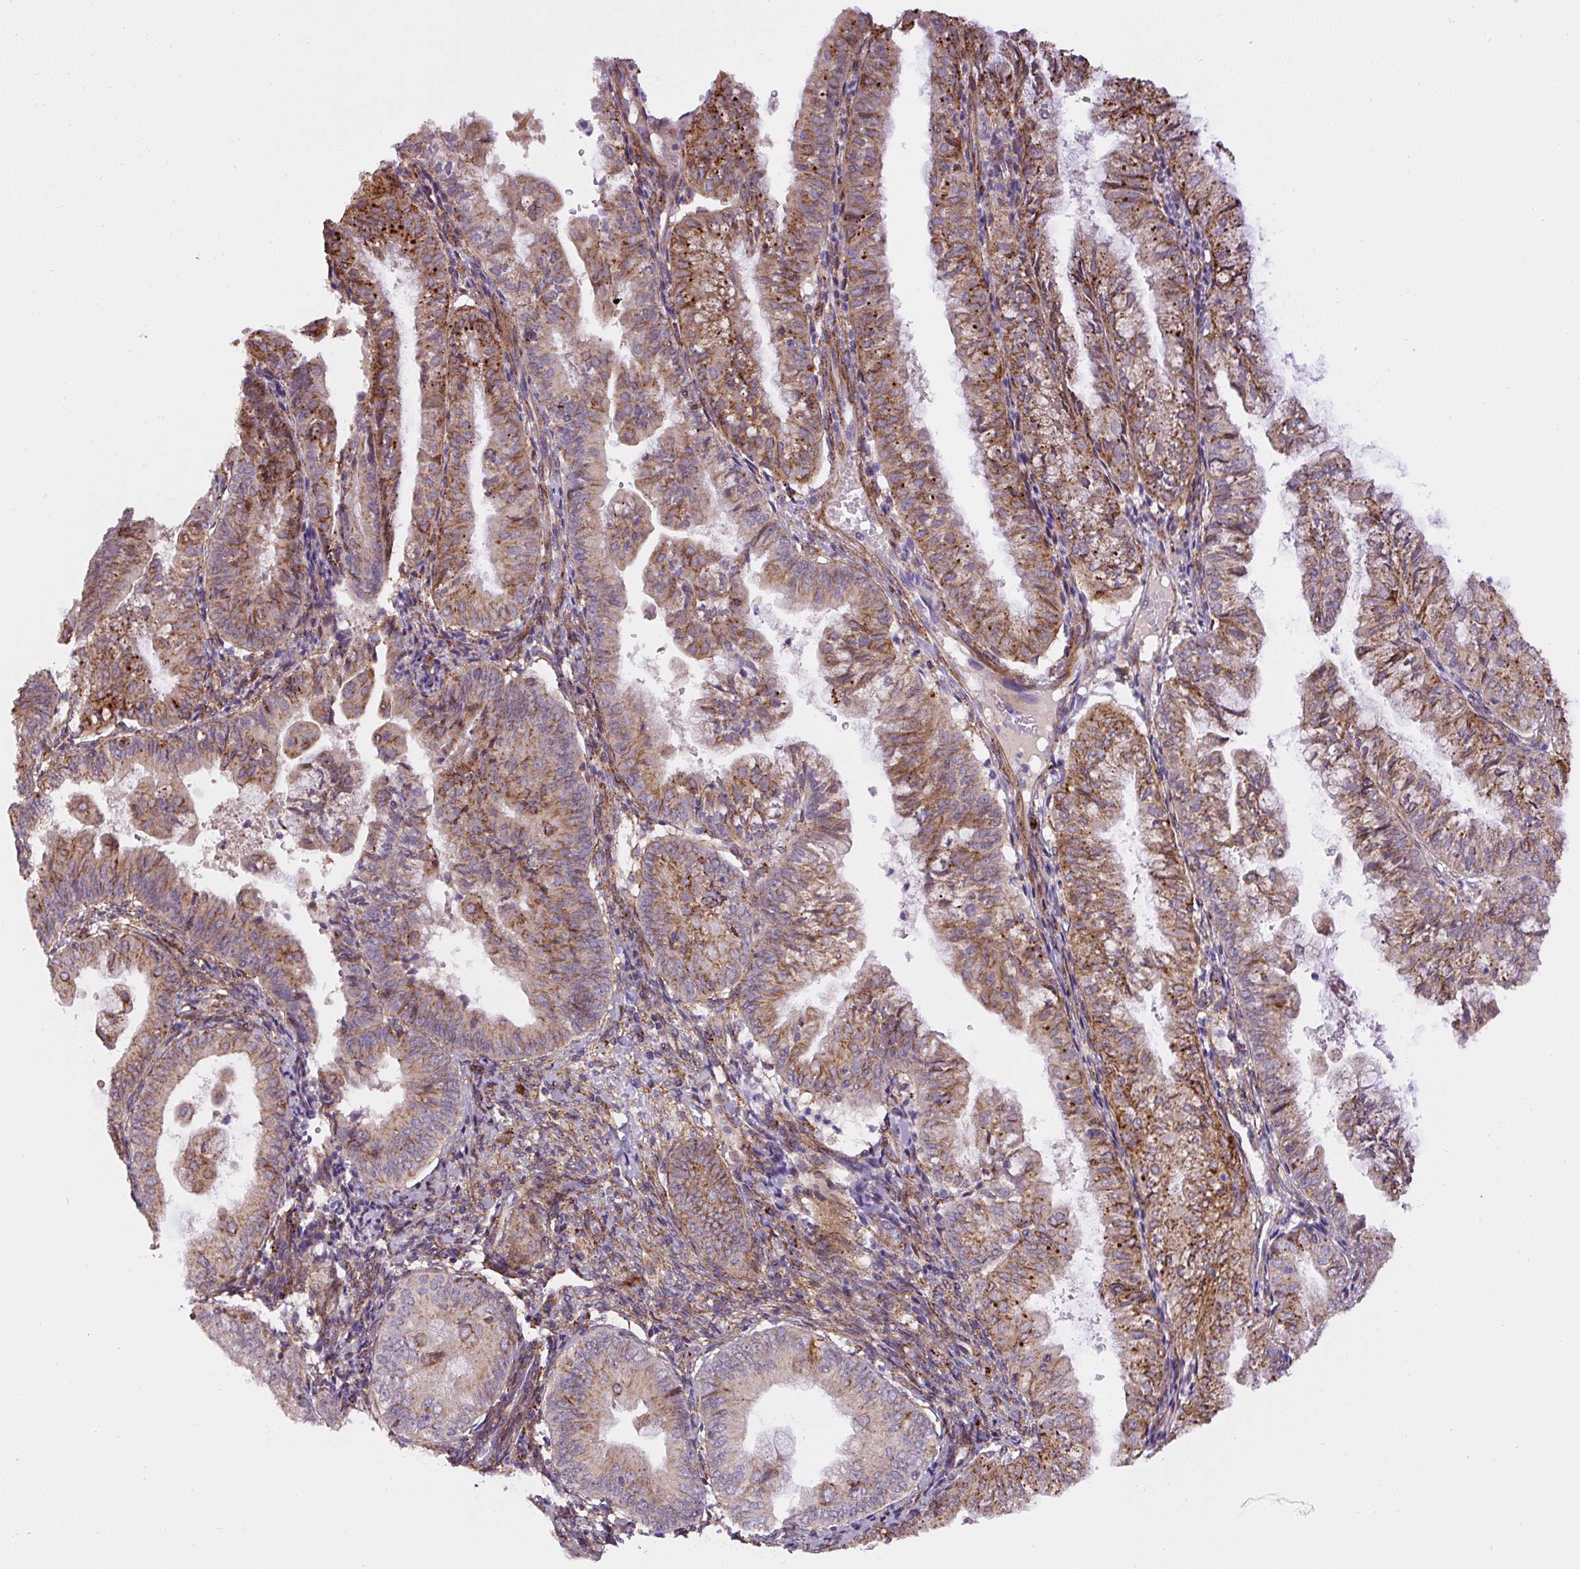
{"staining": {"intensity": "moderate", "quantity": ">75%", "location": "cytoplasmic/membranous"}, "tissue": "endometrial cancer", "cell_type": "Tumor cells", "image_type": "cancer", "snomed": [{"axis": "morphology", "description": "Adenocarcinoma, NOS"}, {"axis": "topography", "description": "Endometrium"}], "caption": "IHC image of adenocarcinoma (endometrial) stained for a protein (brown), which shows medium levels of moderate cytoplasmic/membranous expression in about >75% of tumor cells.", "gene": "RNF170", "patient": {"sex": "female", "age": 55}}